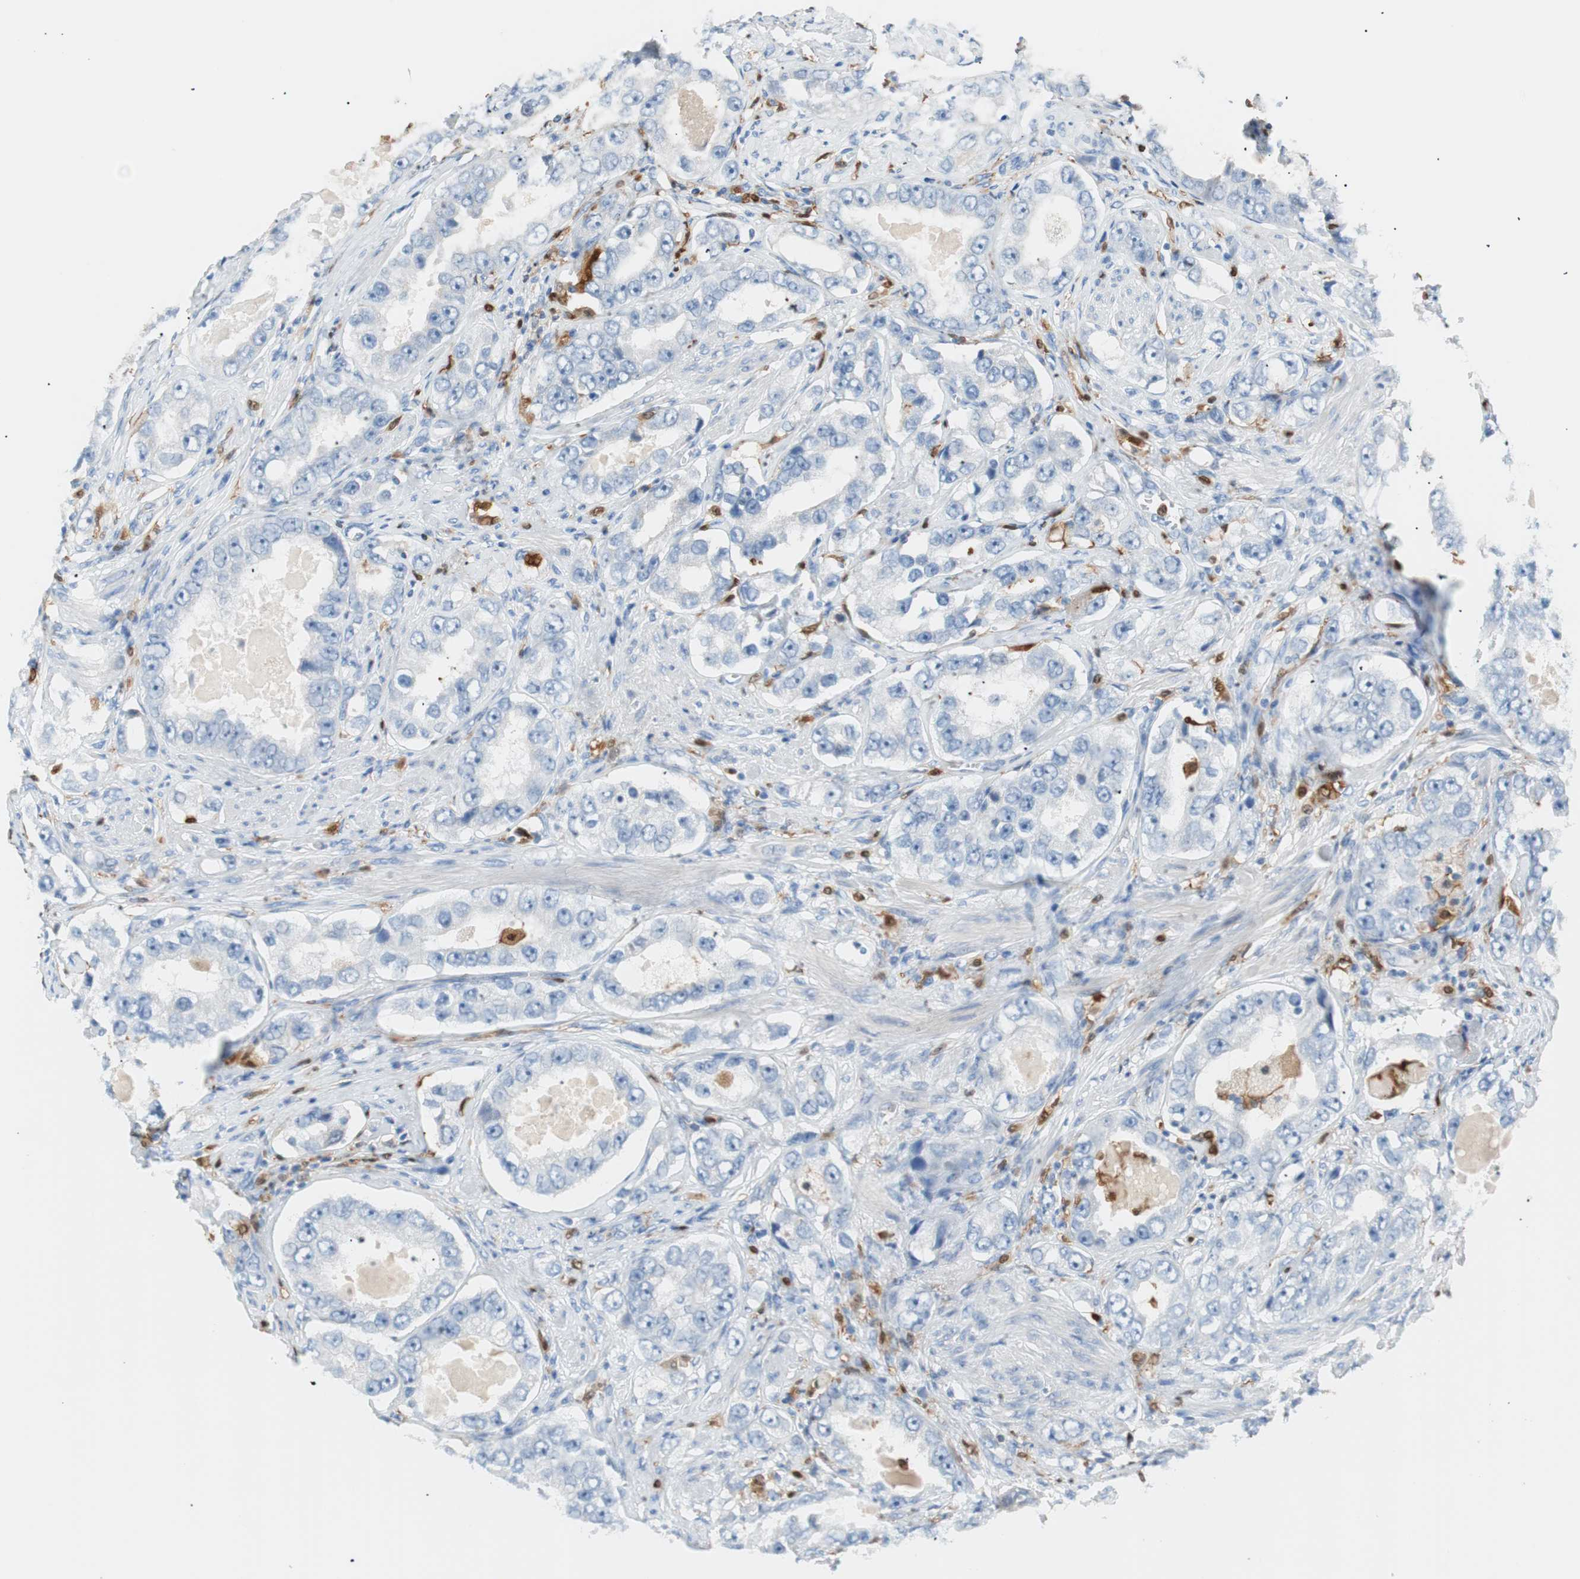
{"staining": {"intensity": "negative", "quantity": "none", "location": "none"}, "tissue": "prostate cancer", "cell_type": "Tumor cells", "image_type": "cancer", "snomed": [{"axis": "morphology", "description": "Adenocarcinoma, High grade"}, {"axis": "topography", "description": "Prostate"}], "caption": "IHC of human prostate cancer exhibits no expression in tumor cells. The staining is performed using DAB brown chromogen with nuclei counter-stained in using hematoxylin.", "gene": "IL18", "patient": {"sex": "male", "age": 63}}